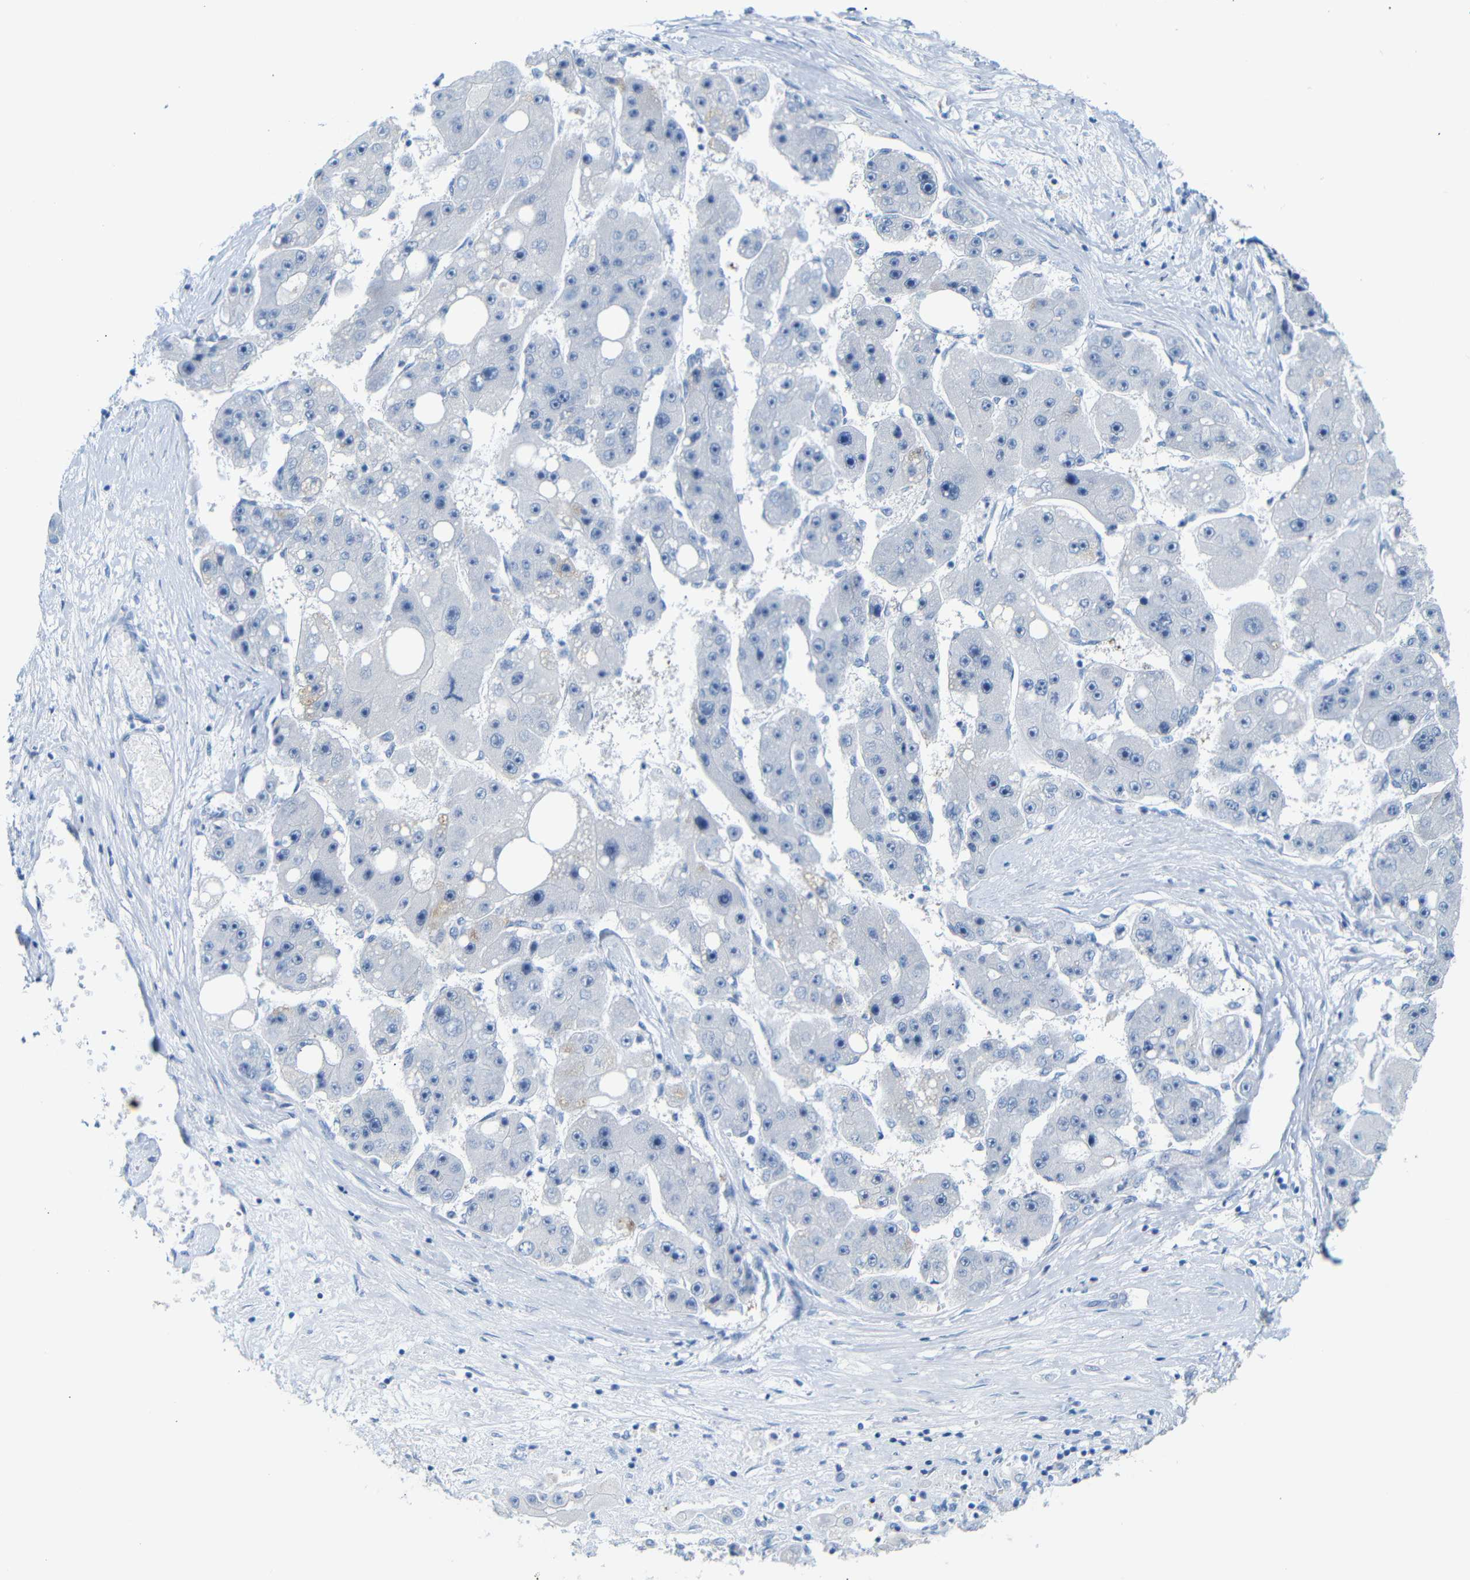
{"staining": {"intensity": "negative", "quantity": "none", "location": "none"}, "tissue": "liver cancer", "cell_type": "Tumor cells", "image_type": "cancer", "snomed": [{"axis": "morphology", "description": "Carcinoma, Hepatocellular, NOS"}, {"axis": "topography", "description": "Liver"}], "caption": "Immunohistochemical staining of liver hepatocellular carcinoma reveals no significant positivity in tumor cells.", "gene": "FCRL1", "patient": {"sex": "female", "age": 61}}